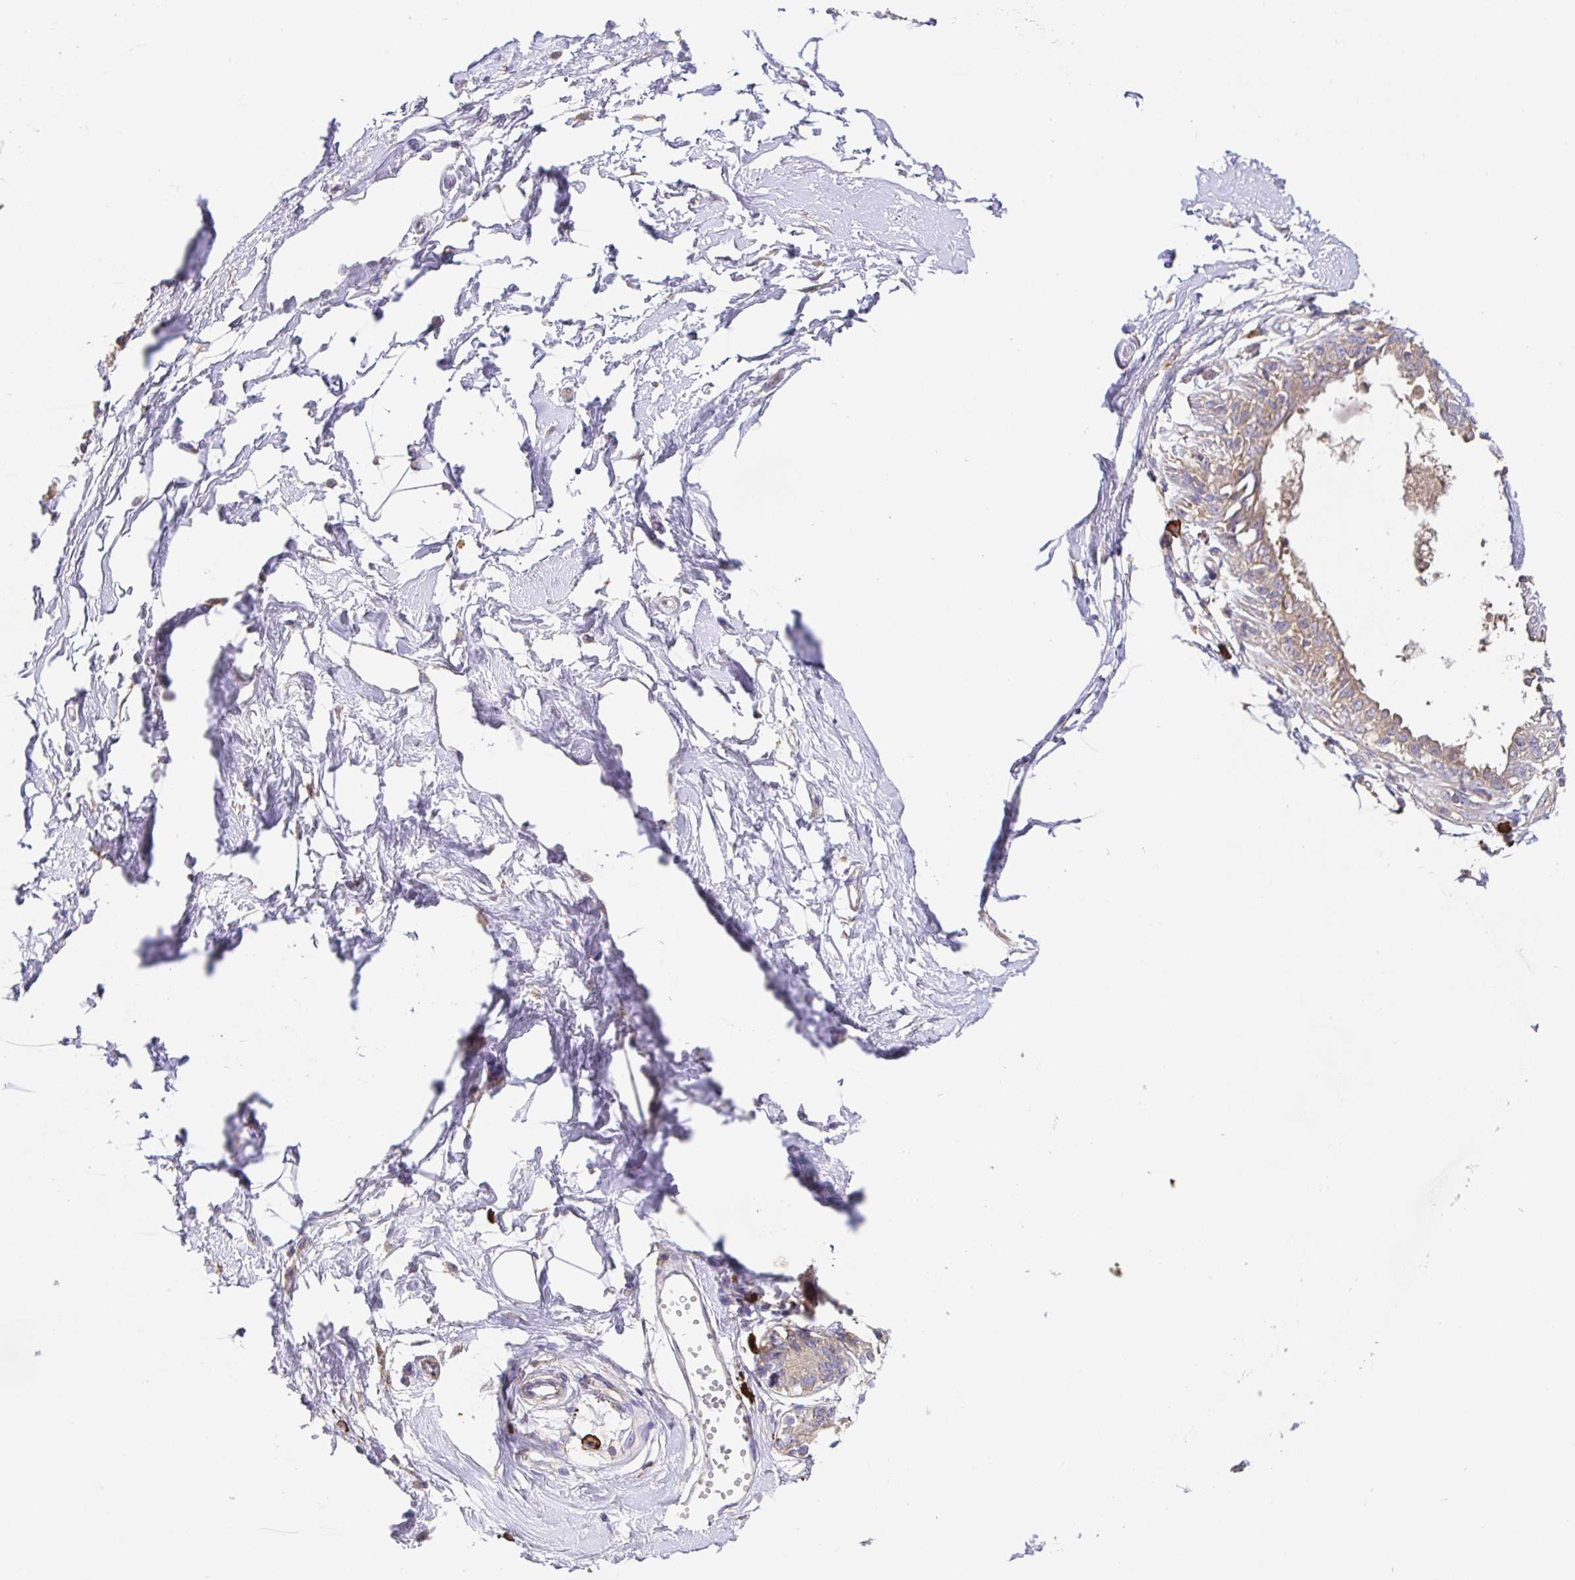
{"staining": {"intensity": "negative", "quantity": "none", "location": "none"}, "tissue": "breast", "cell_type": "Adipocytes", "image_type": "normal", "snomed": [{"axis": "morphology", "description": "Normal tissue, NOS"}, {"axis": "topography", "description": "Breast"}], "caption": "Immunohistochemistry of benign human breast shows no staining in adipocytes. Nuclei are stained in blue.", "gene": "HAGH", "patient": {"sex": "female", "age": 45}}